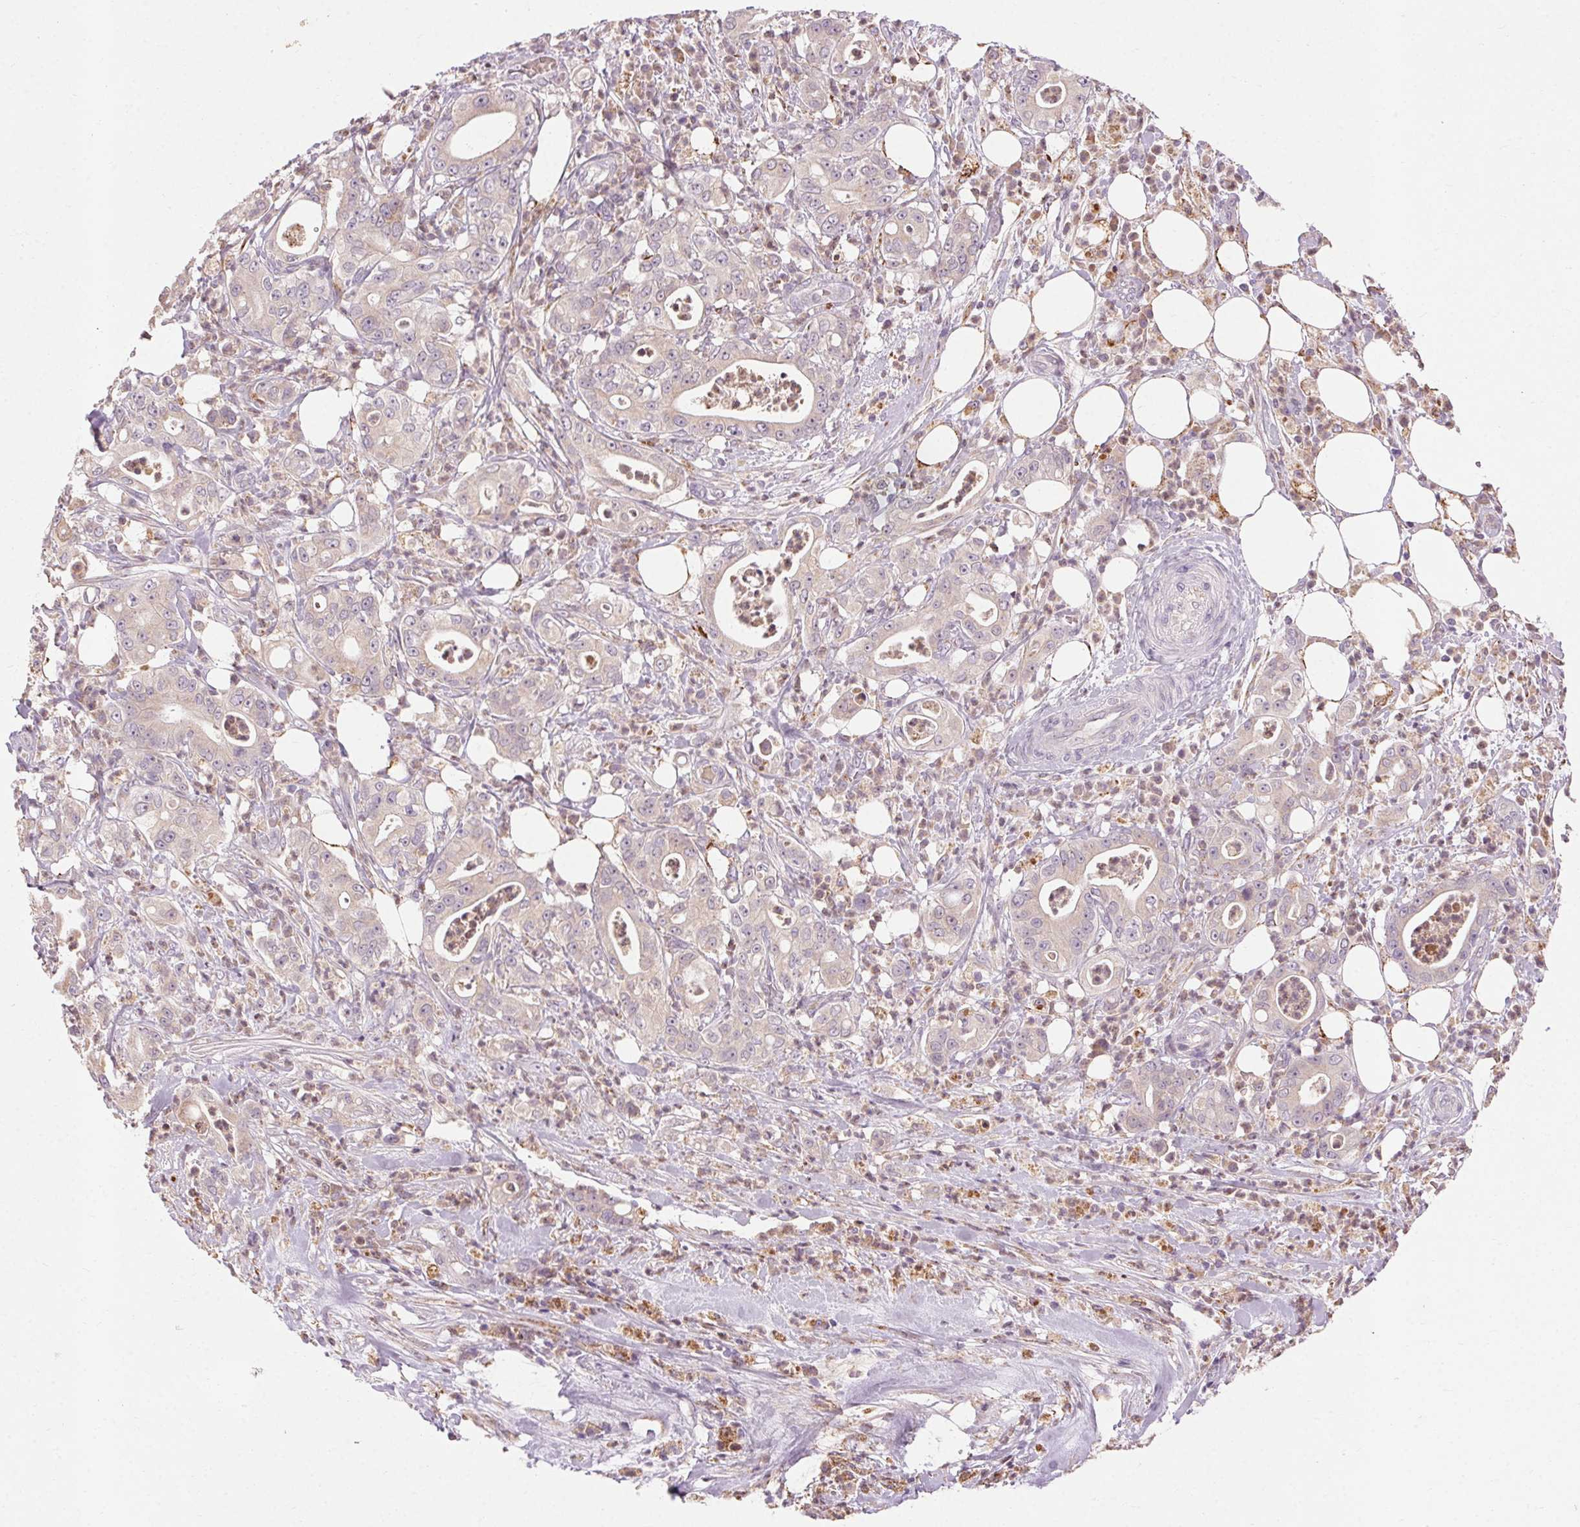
{"staining": {"intensity": "weak", "quantity": "25%-75%", "location": "cytoplasmic/membranous"}, "tissue": "pancreatic cancer", "cell_type": "Tumor cells", "image_type": "cancer", "snomed": [{"axis": "morphology", "description": "Adenocarcinoma, NOS"}, {"axis": "topography", "description": "Pancreas"}], "caption": "There is low levels of weak cytoplasmic/membranous expression in tumor cells of pancreatic adenocarcinoma, as demonstrated by immunohistochemical staining (brown color).", "gene": "REP15", "patient": {"sex": "male", "age": 71}}